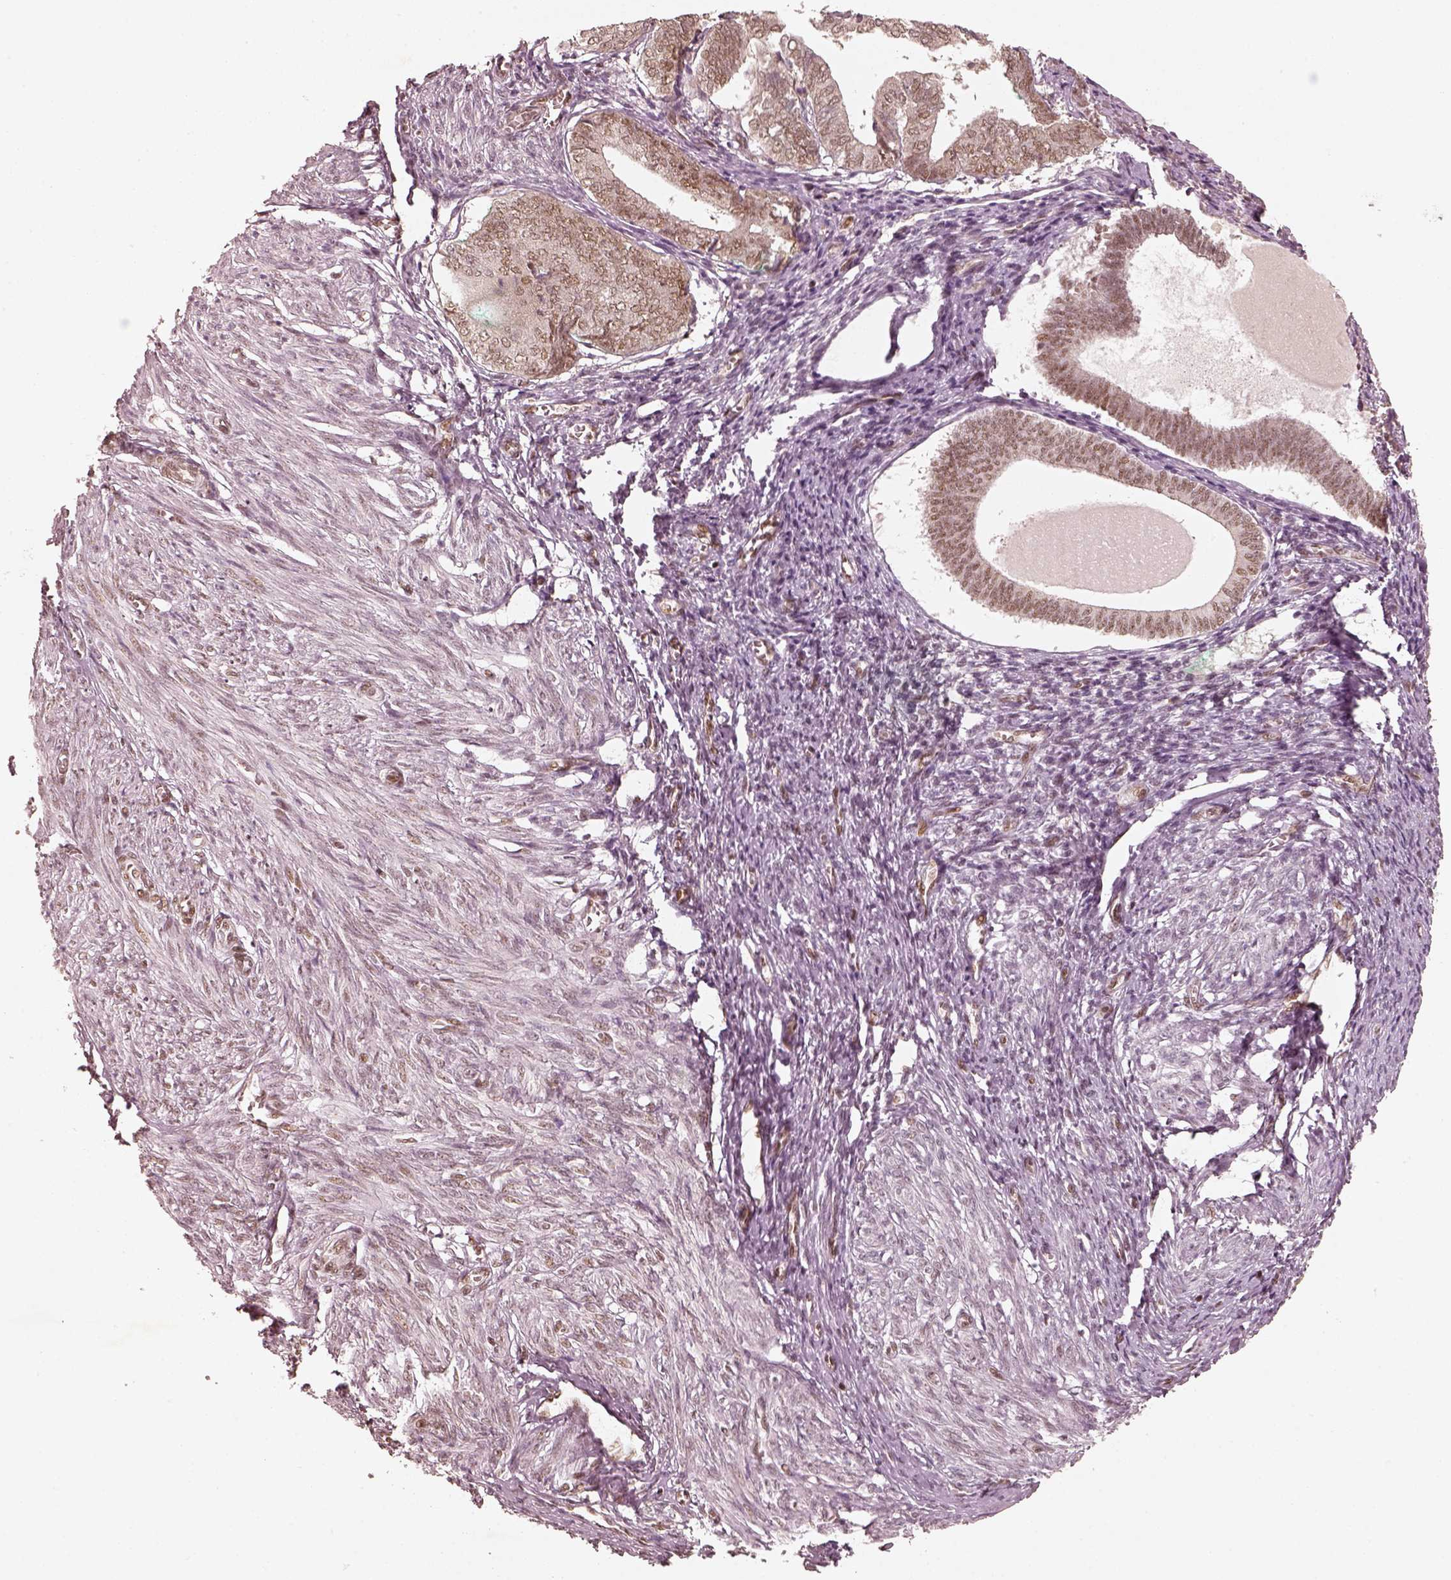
{"staining": {"intensity": "moderate", "quantity": ">75%", "location": "nuclear"}, "tissue": "endometrium", "cell_type": "Cells in endometrial stroma", "image_type": "normal", "snomed": [{"axis": "morphology", "description": "Normal tissue, NOS"}, {"axis": "topography", "description": "Endometrium"}], "caption": "Immunohistochemistry (IHC) of benign human endometrium shows medium levels of moderate nuclear expression in approximately >75% of cells in endometrial stroma. Nuclei are stained in blue.", "gene": "GMEB2", "patient": {"sex": "female", "age": 50}}